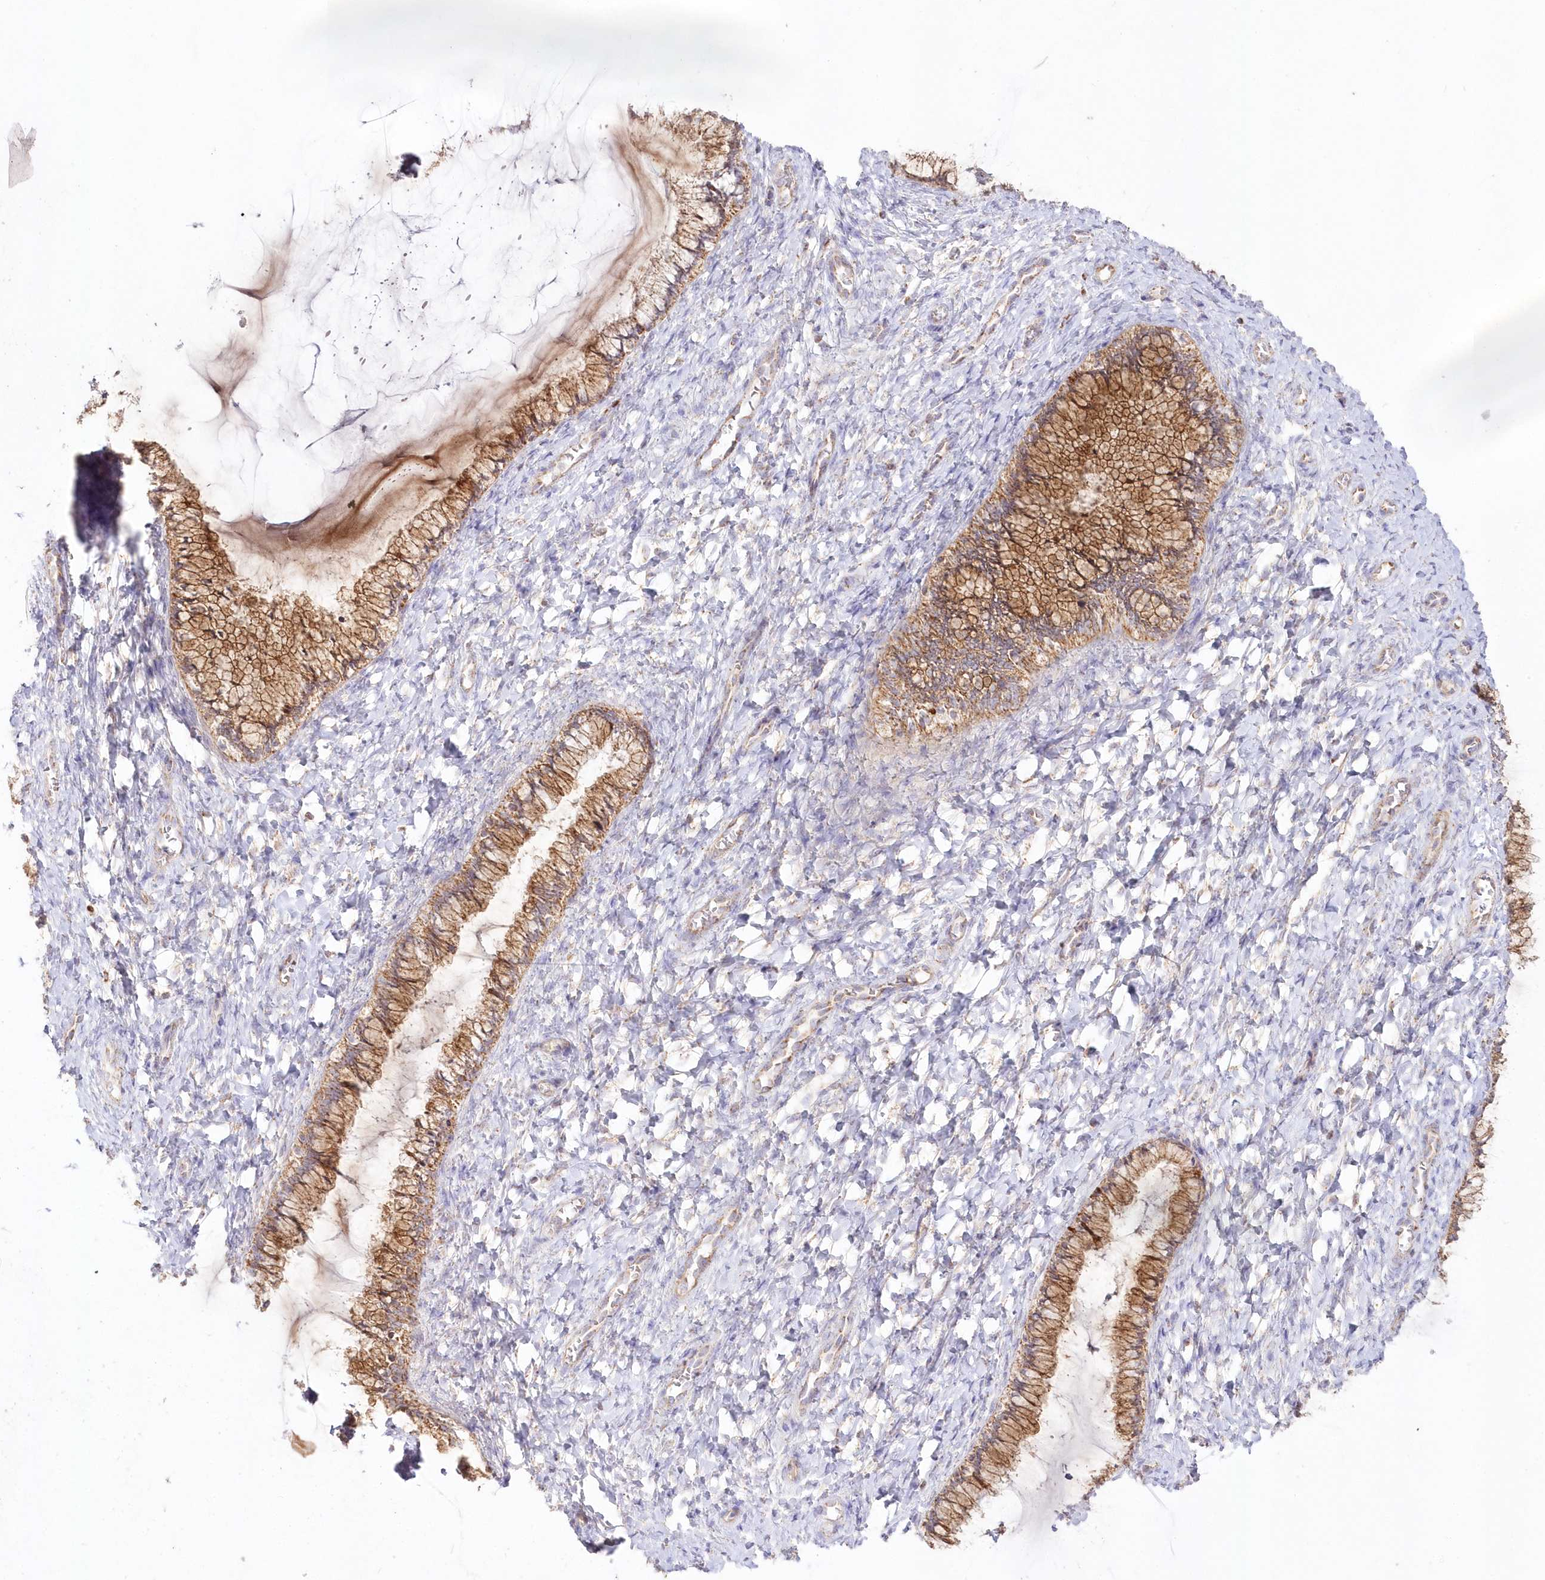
{"staining": {"intensity": "moderate", "quantity": ">75%", "location": "cytoplasmic/membranous"}, "tissue": "cervix", "cell_type": "Glandular cells", "image_type": "normal", "snomed": [{"axis": "morphology", "description": "Normal tissue, NOS"}, {"axis": "morphology", "description": "Adenocarcinoma, NOS"}, {"axis": "topography", "description": "Cervix"}], "caption": "This photomicrograph reveals normal cervix stained with immunohistochemistry (IHC) to label a protein in brown. The cytoplasmic/membranous of glandular cells show moderate positivity for the protein. Nuclei are counter-stained blue.", "gene": "DNA2", "patient": {"sex": "female", "age": 29}}